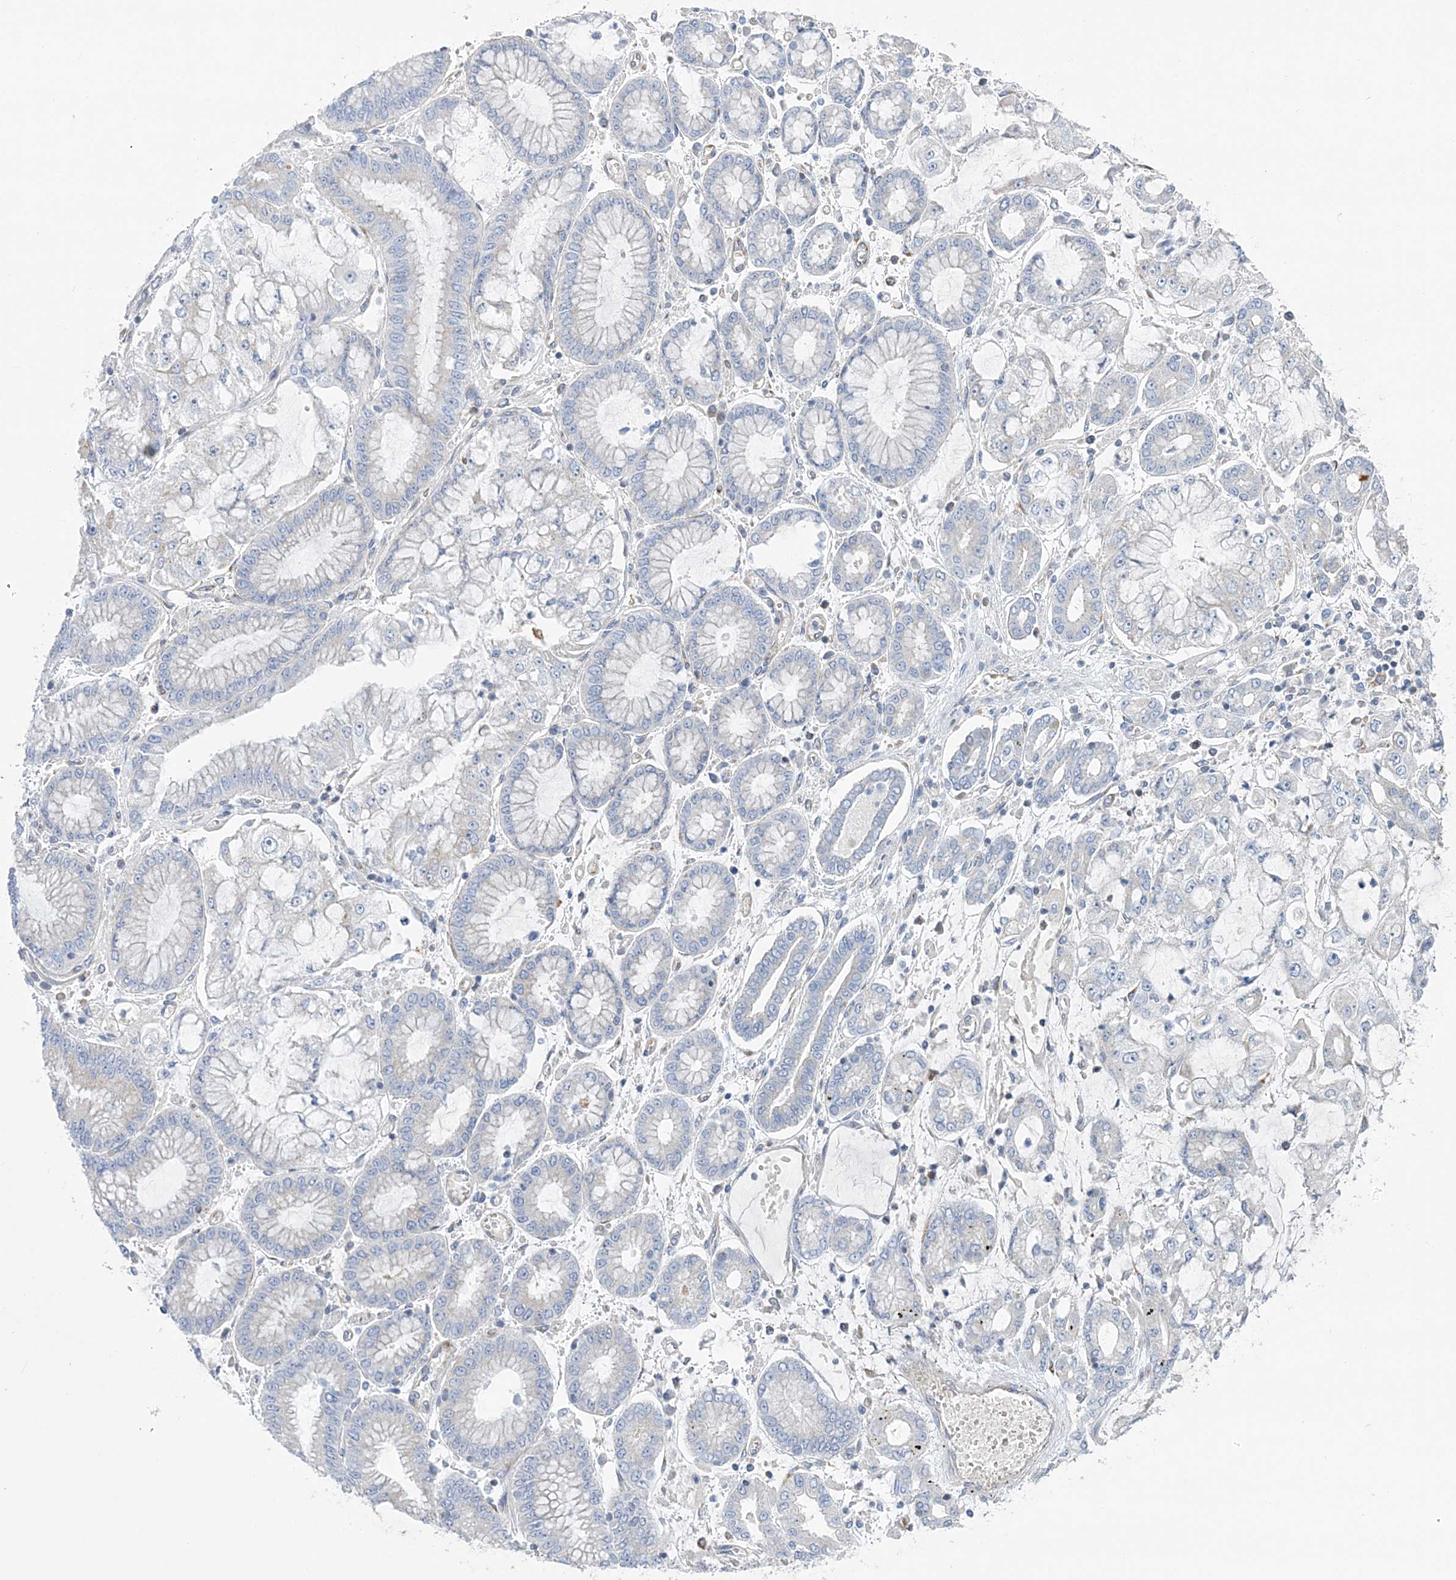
{"staining": {"intensity": "negative", "quantity": "none", "location": "none"}, "tissue": "stomach cancer", "cell_type": "Tumor cells", "image_type": "cancer", "snomed": [{"axis": "morphology", "description": "Adenocarcinoma, NOS"}, {"axis": "topography", "description": "Stomach"}], "caption": "Tumor cells show no significant positivity in stomach adenocarcinoma. The staining is performed using DAB (3,3'-diaminobenzidine) brown chromogen with nuclei counter-stained in using hematoxylin.", "gene": "FAM114A2", "patient": {"sex": "male", "age": 76}}